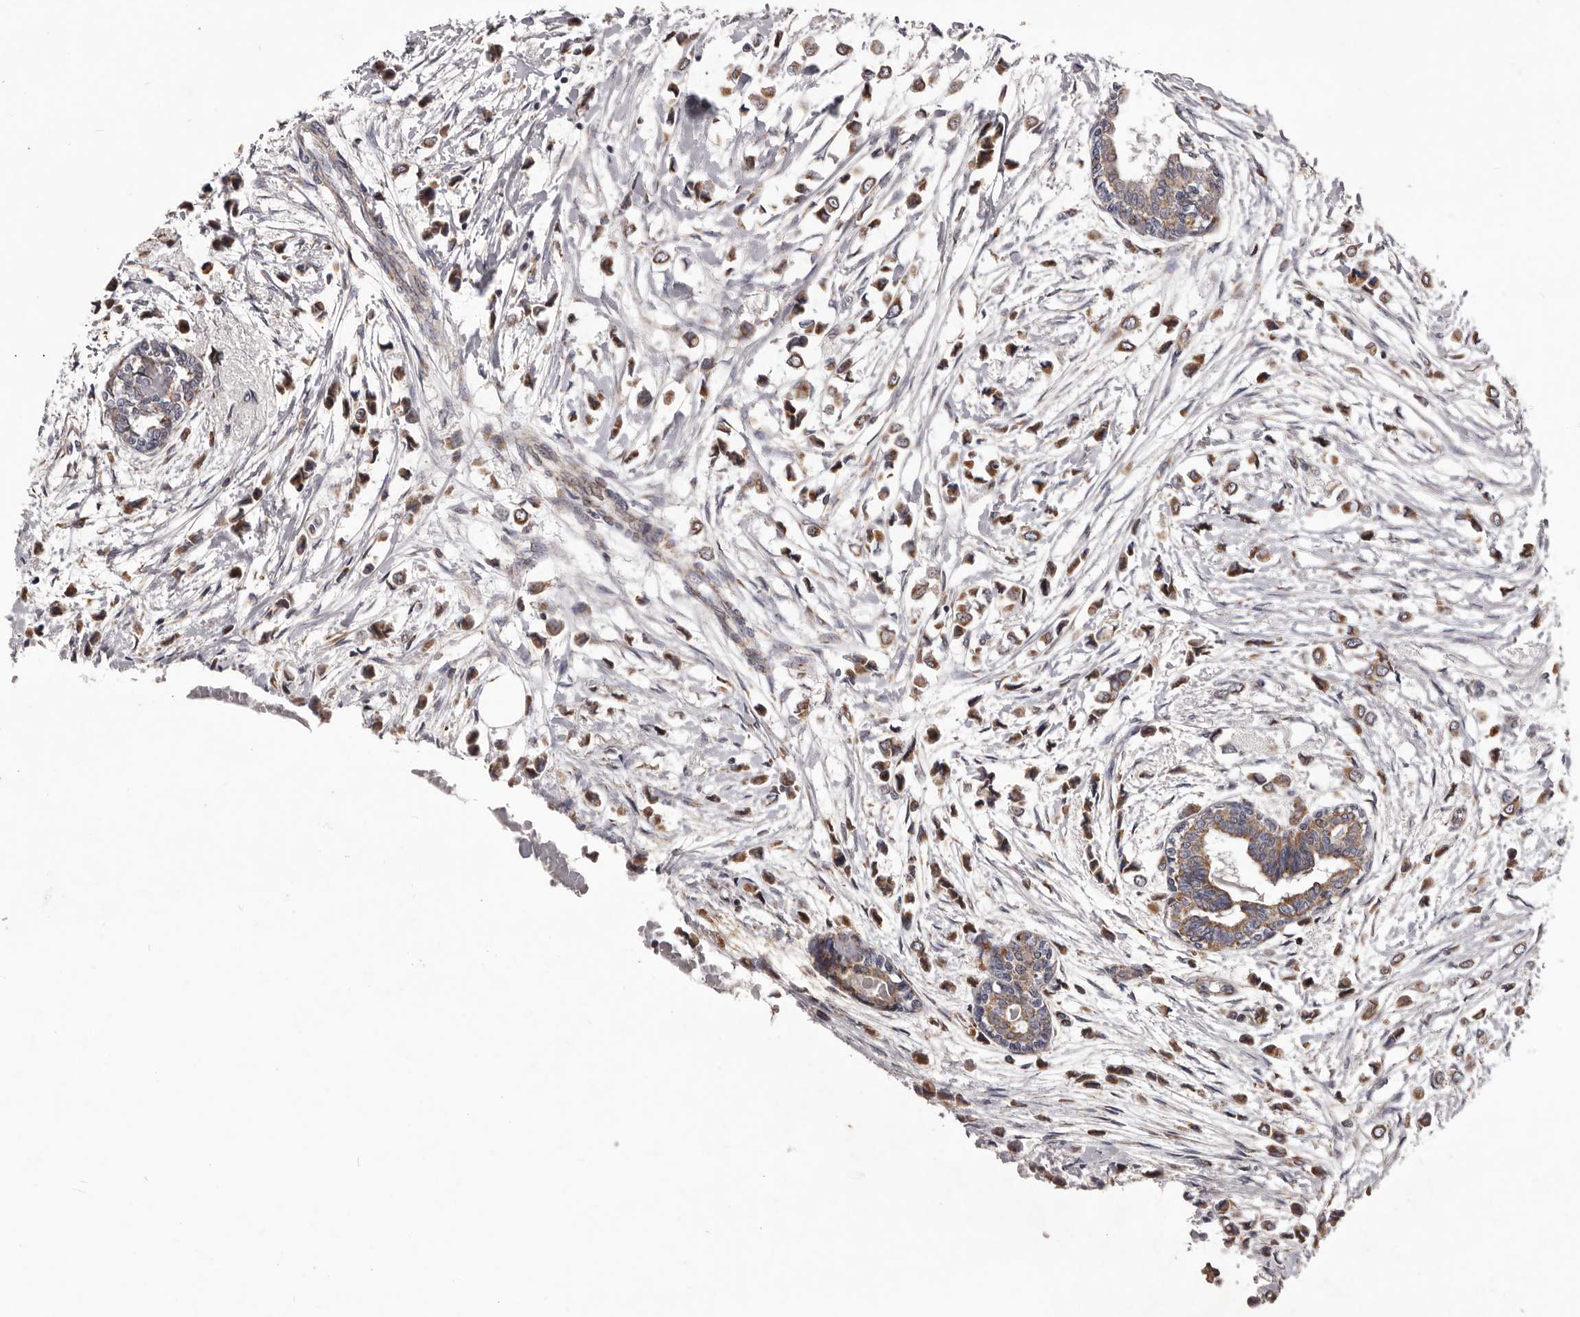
{"staining": {"intensity": "moderate", "quantity": ">75%", "location": "cytoplasmic/membranous"}, "tissue": "breast cancer", "cell_type": "Tumor cells", "image_type": "cancer", "snomed": [{"axis": "morphology", "description": "Lobular carcinoma"}, {"axis": "topography", "description": "Breast"}], "caption": "This micrograph exhibits lobular carcinoma (breast) stained with IHC to label a protein in brown. The cytoplasmic/membranous of tumor cells show moderate positivity for the protein. Nuclei are counter-stained blue.", "gene": "CXCL14", "patient": {"sex": "female", "age": 51}}